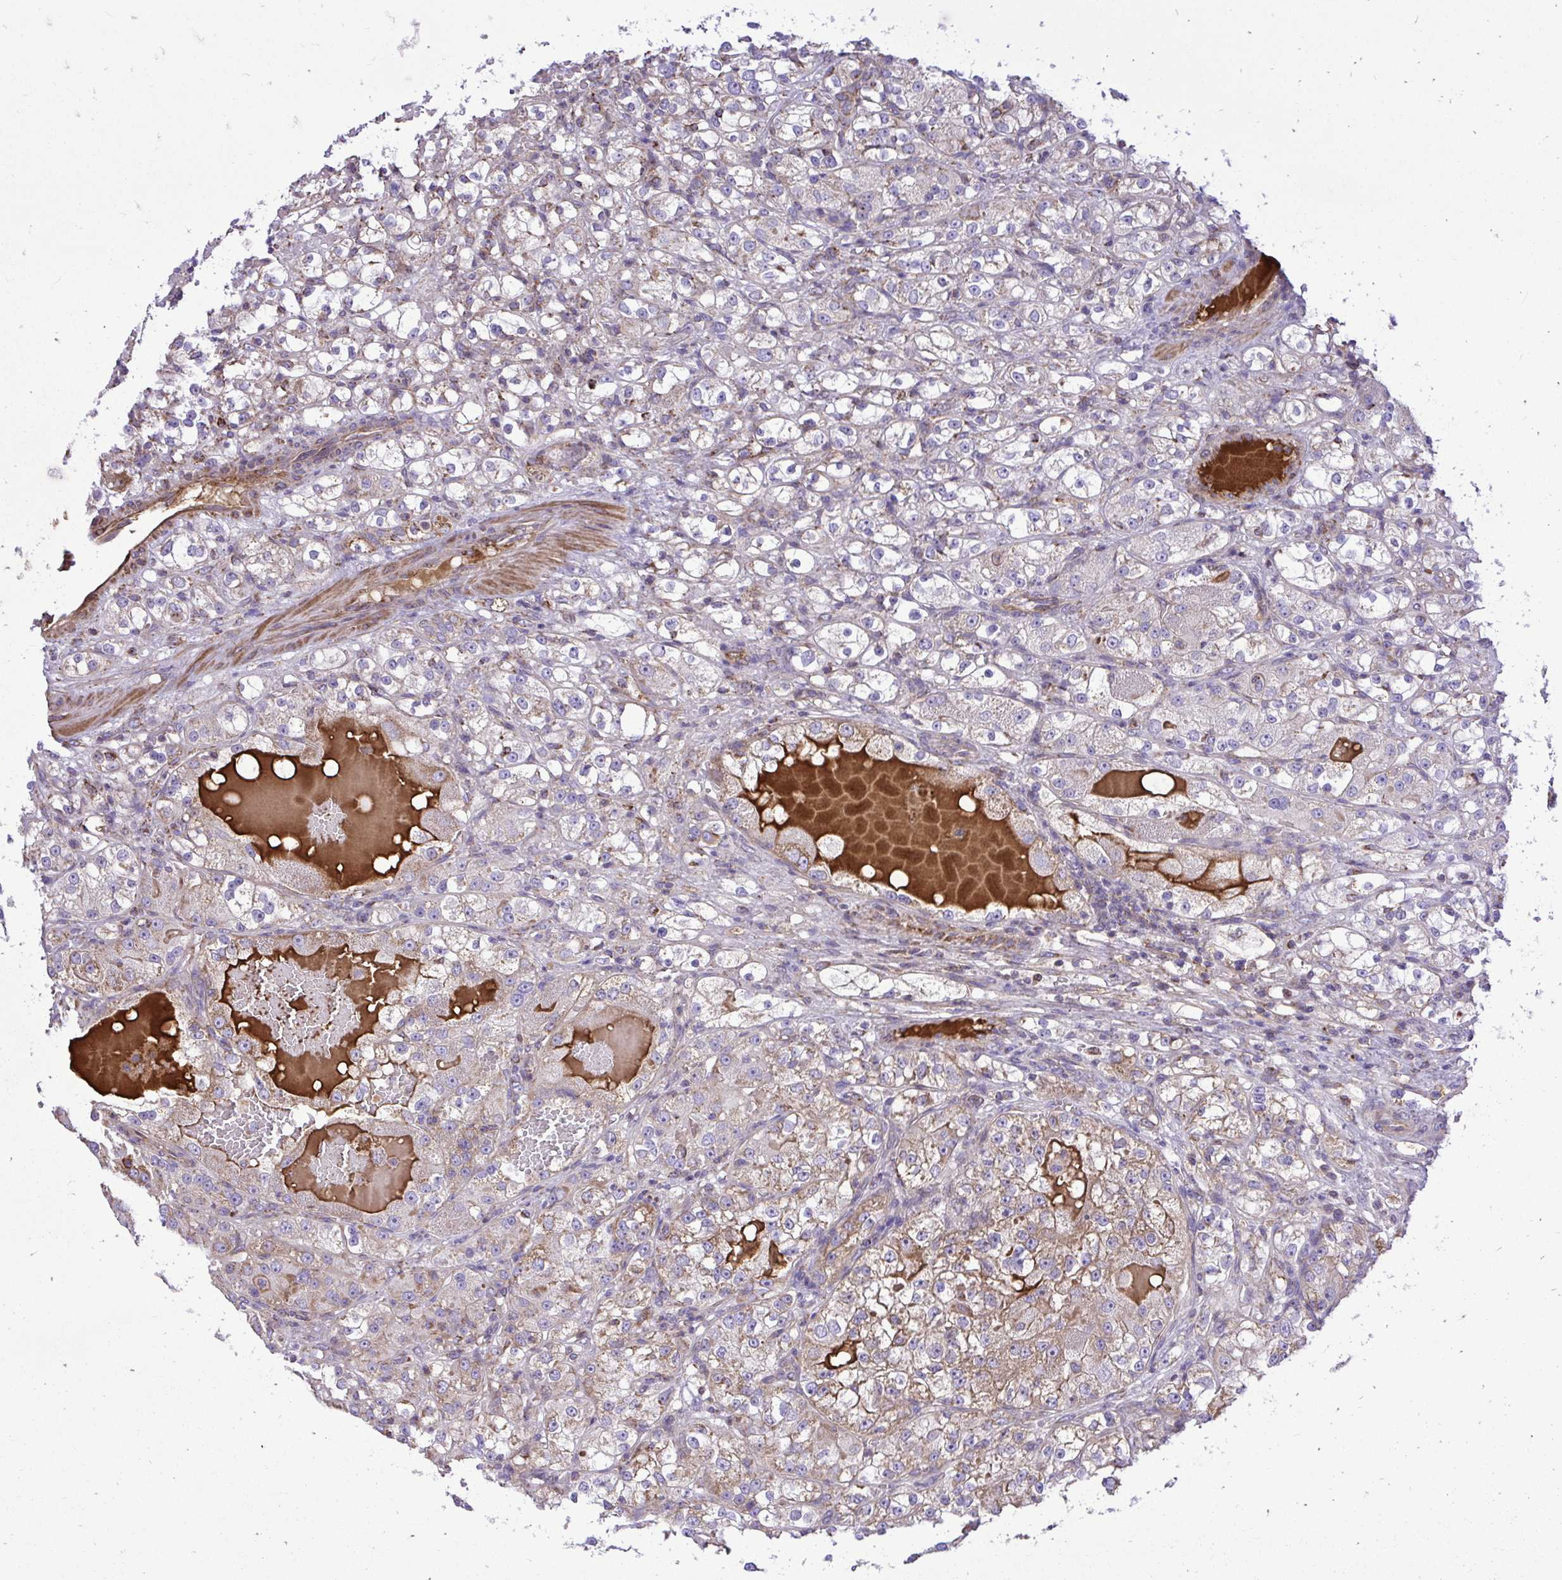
{"staining": {"intensity": "weak", "quantity": "25%-75%", "location": "cytoplasmic/membranous"}, "tissue": "renal cancer", "cell_type": "Tumor cells", "image_type": "cancer", "snomed": [{"axis": "morphology", "description": "Normal tissue, NOS"}, {"axis": "morphology", "description": "Adenocarcinoma, NOS"}, {"axis": "topography", "description": "Kidney"}], "caption": "Renal cancer stained with a brown dye exhibits weak cytoplasmic/membranous positive positivity in approximately 25%-75% of tumor cells.", "gene": "ATP13A2", "patient": {"sex": "male", "age": 61}}